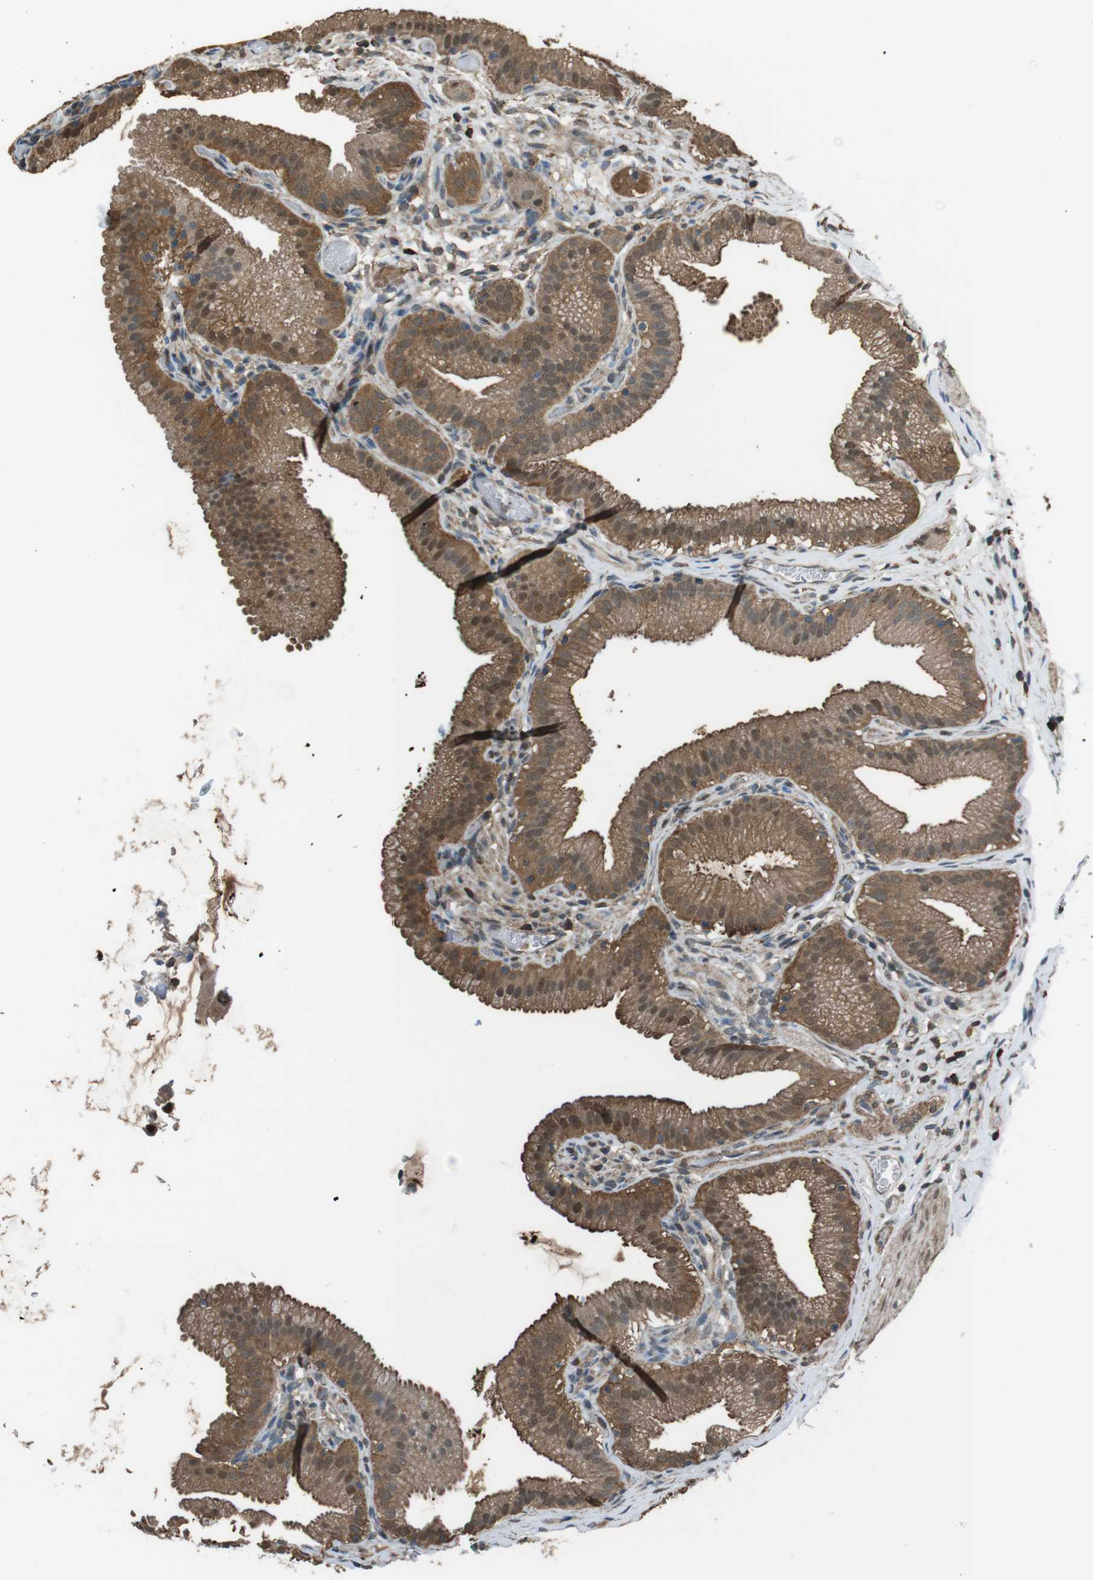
{"staining": {"intensity": "moderate", "quantity": ">75%", "location": "cytoplasmic/membranous,nuclear"}, "tissue": "gallbladder", "cell_type": "Glandular cells", "image_type": "normal", "snomed": [{"axis": "morphology", "description": "Normal tissue, NOS"}, {"axis": "topography", "description": "Gallbladder"}], "caption": "Protein staining of normal gallbladder shows moderate cytoplasmic/membranous,nuclear positivity in about >75% of glandular cells.", "gene": "TWSG1", "patient": {"sex": "male", "age": 54}}